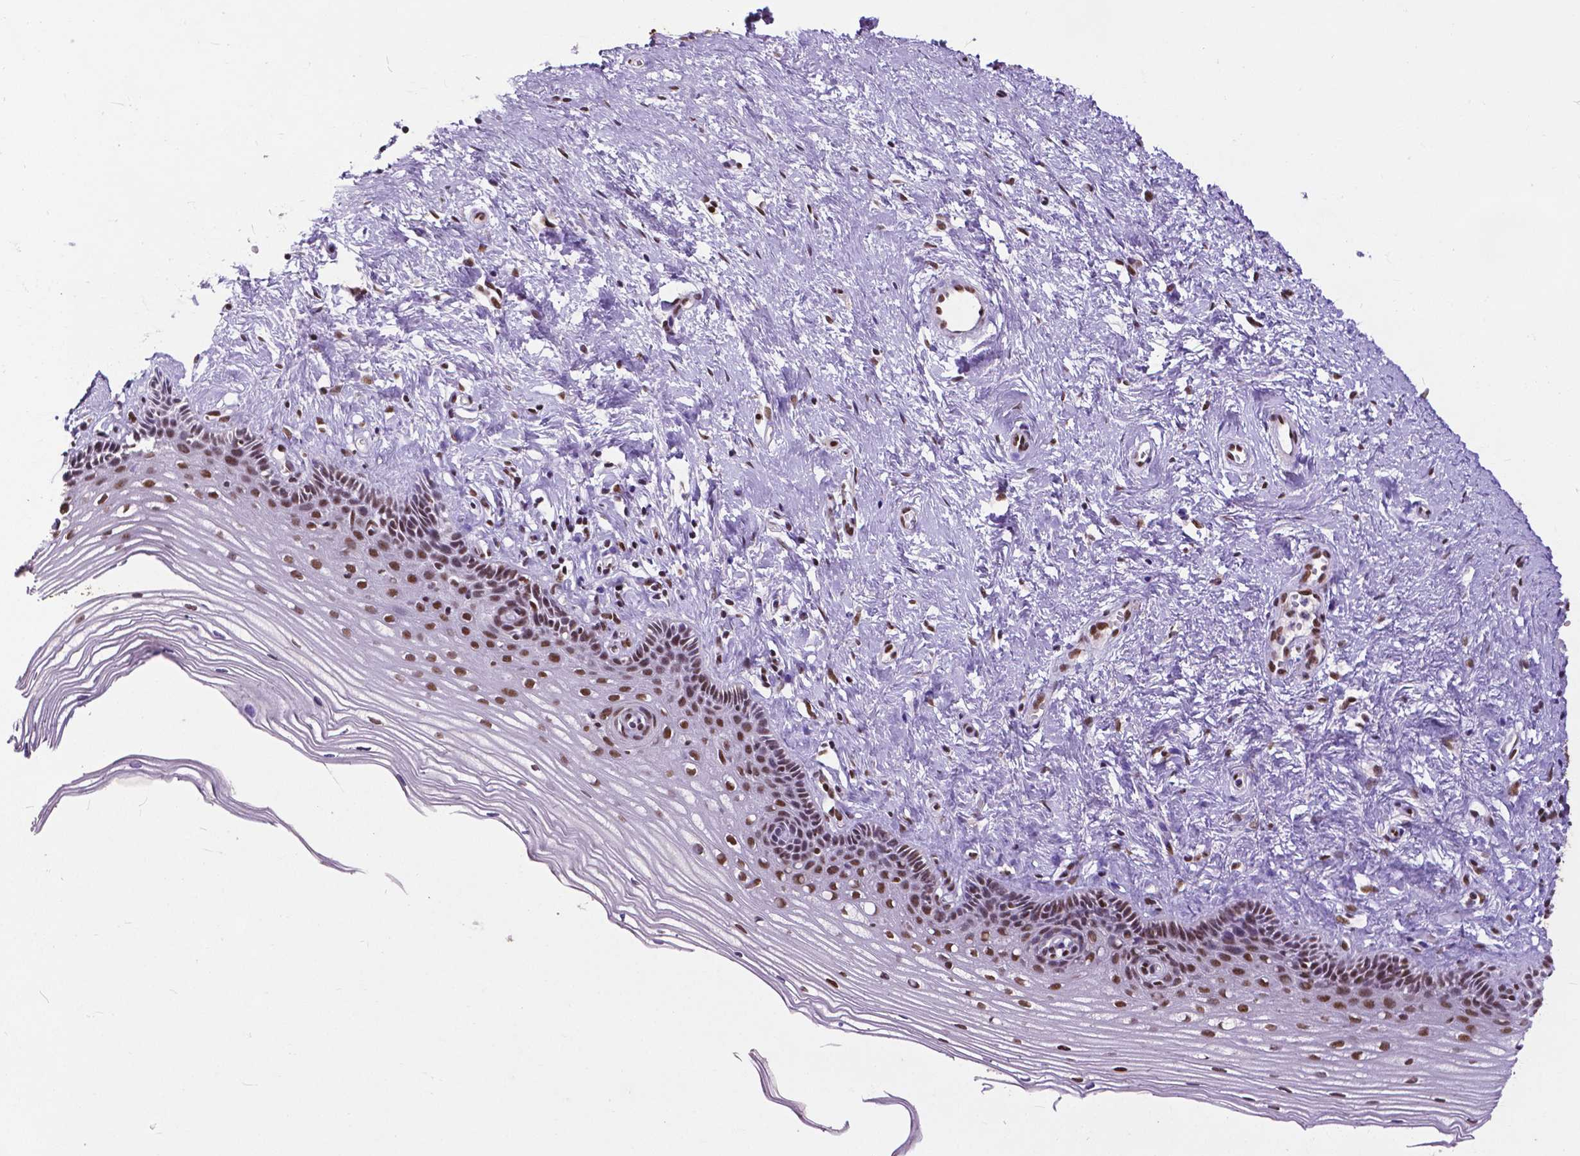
{"staining": {"intensity": "moderate", "quantity": ">75%", "location": "nuclear"}, "tissue": "cervix", "cell_type": "Squamous epithelial cells", "image_type": "normal", "snomed": [{"axis": "morphology", "description": "Normal tissue, NOS"}, {"axis": "topography", "description": "Cervix"}], "caption": "Immunohistochemical staining of unremarkable cervix demonstrates medium levels of moderate nuclear positivity in about >75% of squamous epithelial cells. The staining was performed using DAB (3,3'-diaminobenzidine) to visualize the protein expression in brown, while the nuclei were stained in blue with hematoxylin (Magnification: 20x).", "gene": "ATRX", "patient": {"sex": "female", "age": 40}}